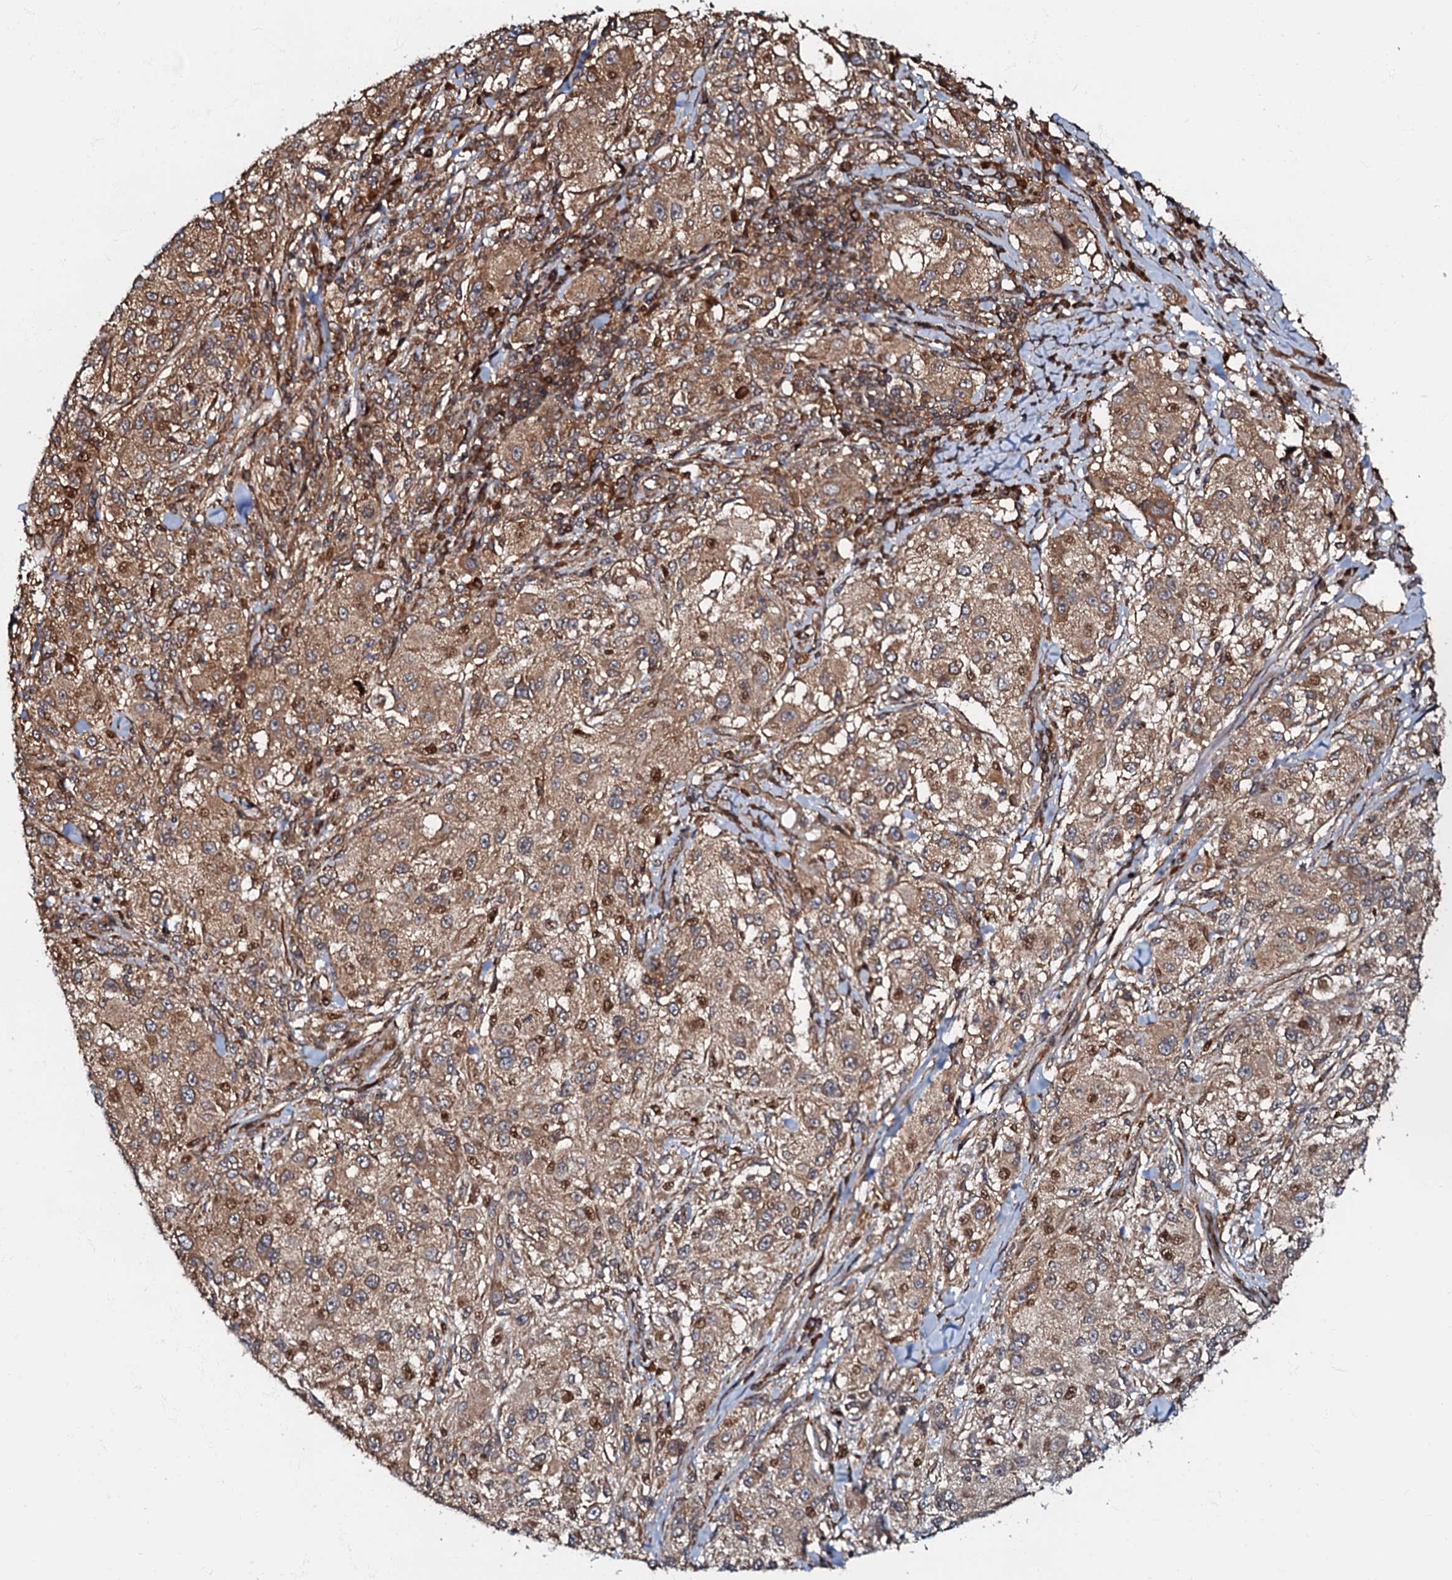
{"staining": {"intensity": "moderate", "quantity": ">75%", "location": "cytoplasmic/membranous,nuclear"}, "tissue": "melanoma", "cell_type": "Tumor cells", "image_type": "cancer", "snomed": [{"axis": "morphology", "description": "Necrosis, NOS"}, {"axis": "morphology", "description": "Malignant melanoma, NOS"}, {"axis": "topography", "description": "Skin"}], "caption": "DAB immunohistochemical staining of human malignant melanoma demonstrates moderate cytoplasmic/membranous and nuclear protein positivity in about >75% of tumor cells. Using DAB (brown) and hematoxylin (blue) stains, captured at high magnification using brightfield microscopy.", "gene": "OSBP", "patient": {"sex": "female", "age": 87}}